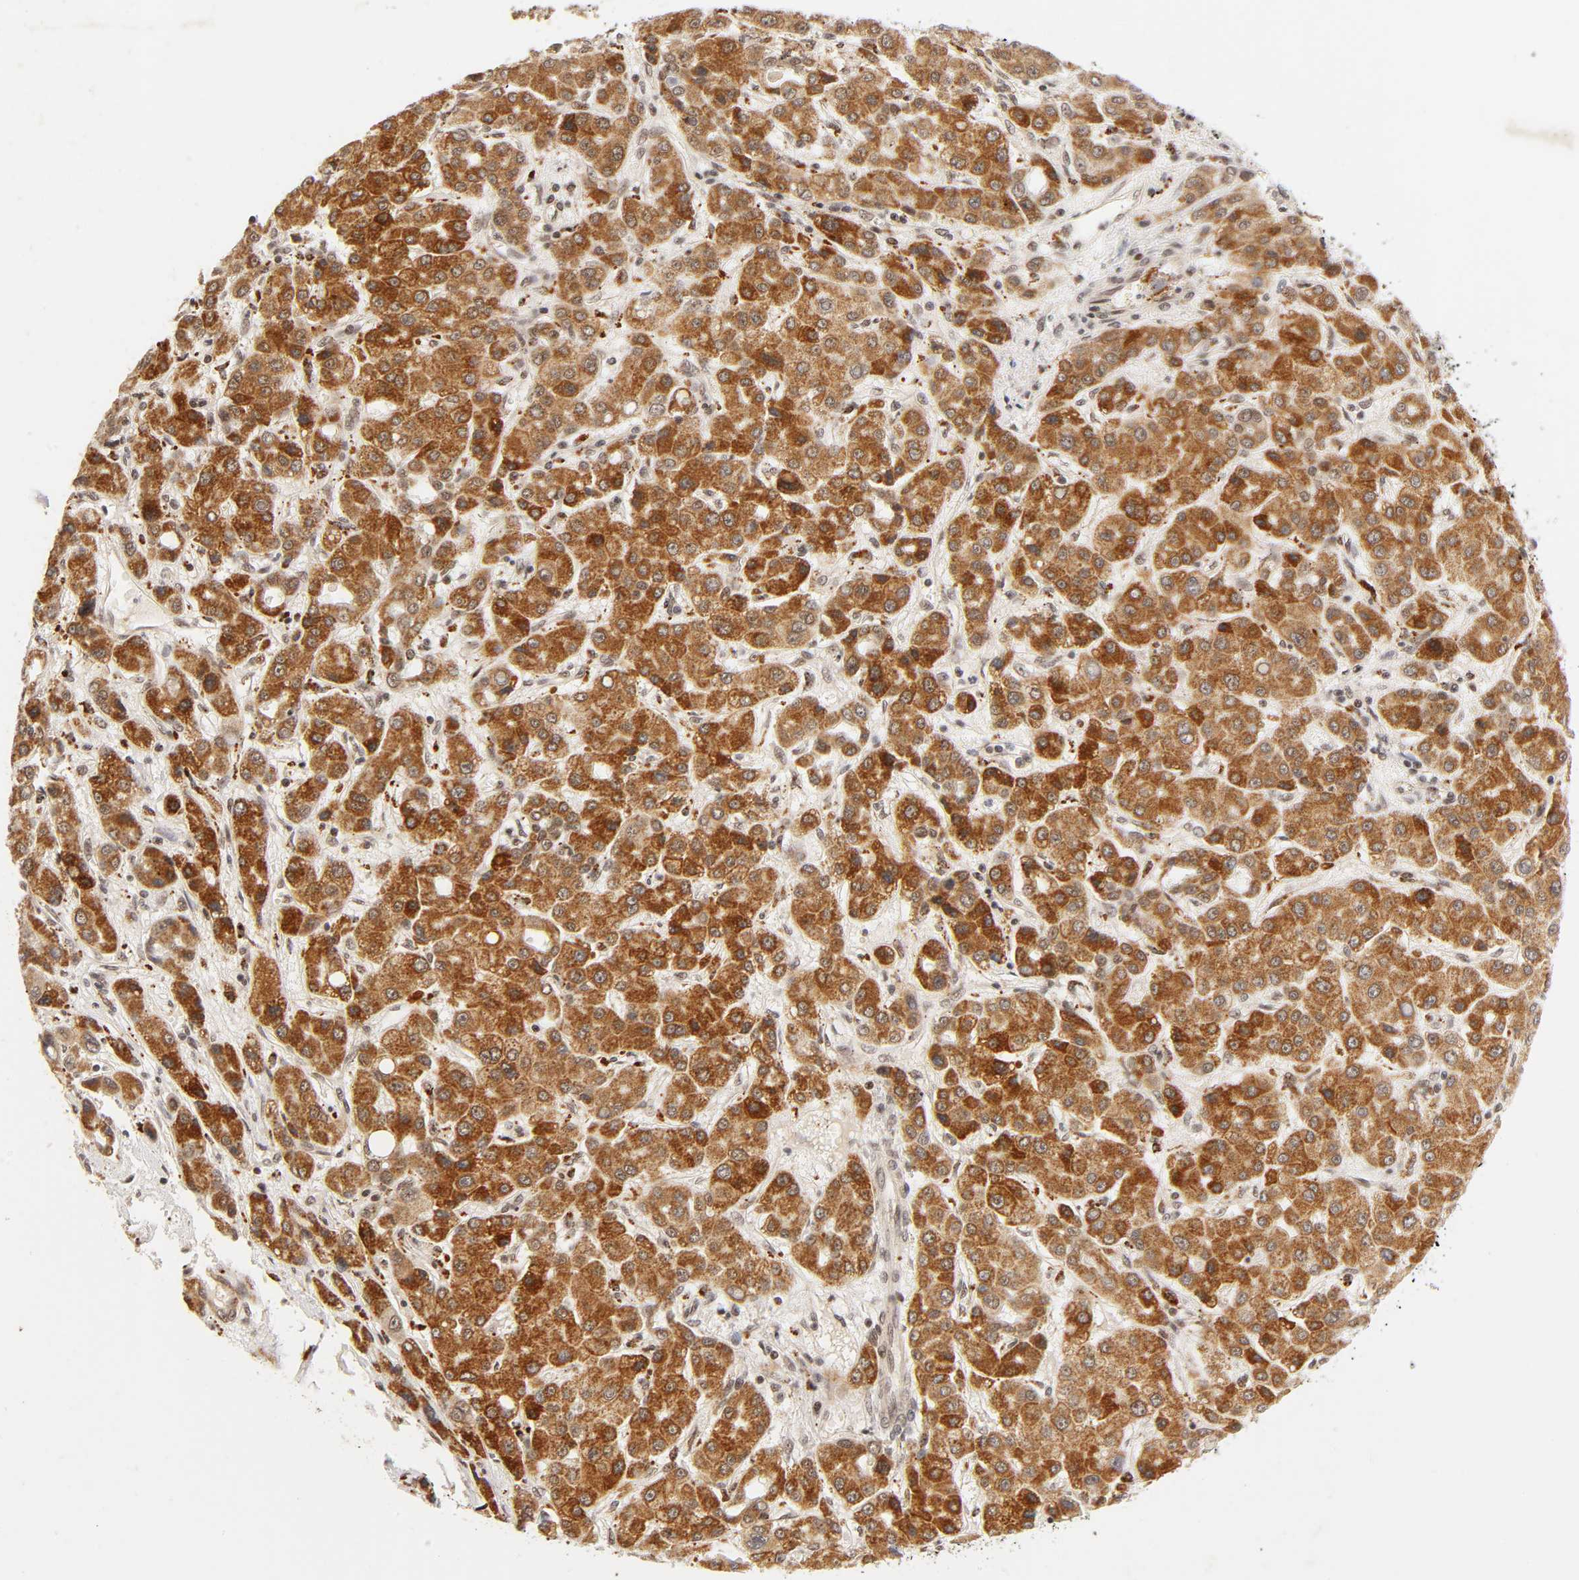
{"staining": {"intensity": "strong", "quantity": ">75%", "location": "cytoplasmic/membranous,nuclear"}, "tissue": "liver cancer", "cell_type": "Tumor cells", "image_type": "cancer", "snomed": [{"axis": "morphology", "description": "Carcinoma, Hepatocellular, NOS"}, {"axis": "topography", "description": "Liver"}], "caption": "High-magnification brightfield microscopy of liver hepatocellular carcinoma stained with DAB (brown) and counterstained with hematoxylin (blue). tumor cells exhibit strong cytoplasmic/membranous and nuclear positivity is appreciated in approximately>75% of cells.", "gene": "TAF10", "patient": {"sex": "male", "age": 55}}